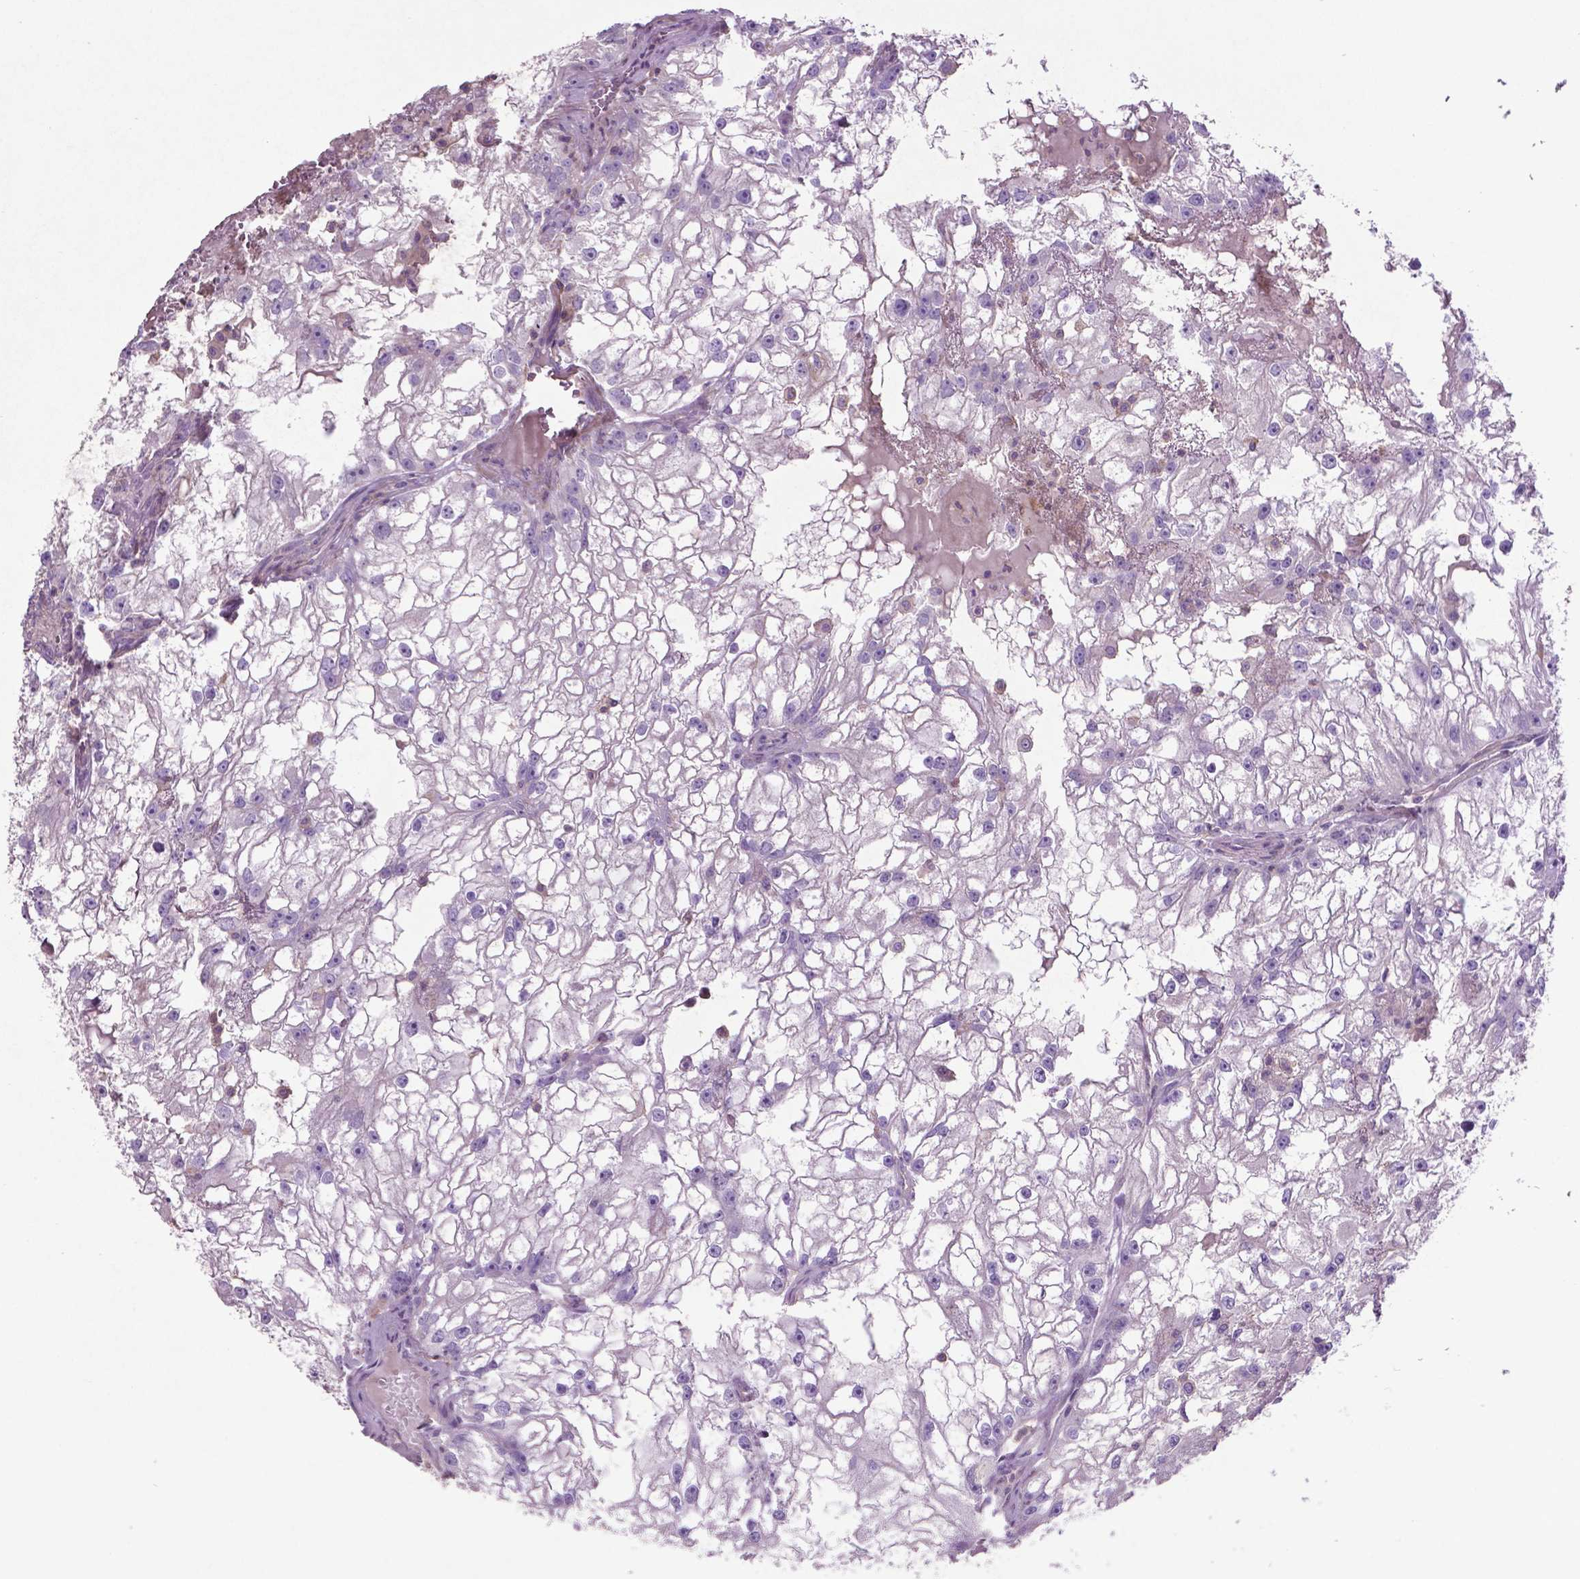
{"staining": {"intensity": "negative", "quantity": "none", "location": "none"}, "tissue": "renal cancer", "cell_type": "Tumor cells", "image_type": "cancer", "snomed": [{"axis": "morphology", "description": "Adenocarcinoma, NOS"}, {"axis": "topography", "description": "Kidney"}], "caption": "Histopathology image shows no significant protein expression in tumor cells of renal adenocarcinoma.", "gene": "BMP4", "patient": {"sex": "male", "age": 59}}